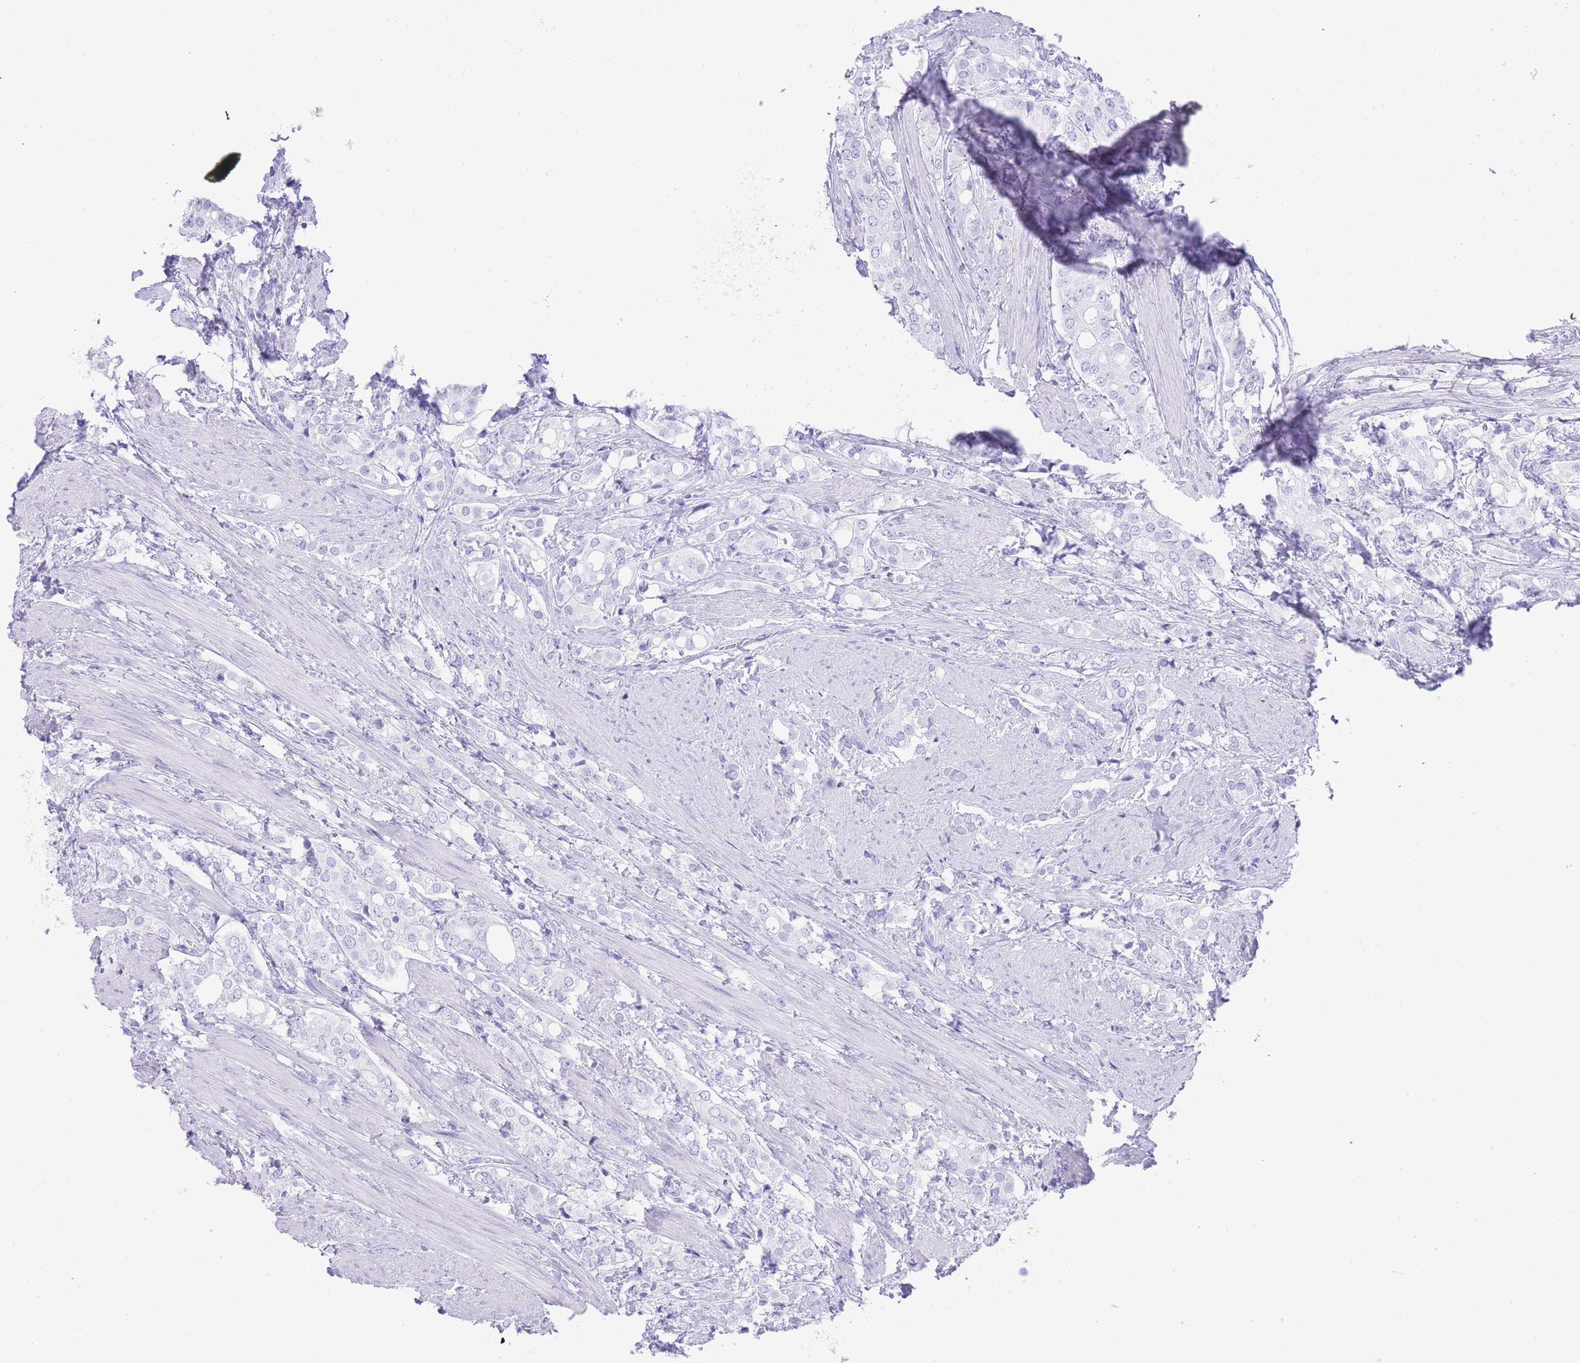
{"staining": {"intensity": "negative", "quantity": "none", "location": "none"}, "tissue": "prostate cancer", "cell_type": "Tumor cells", "image_type": "cancer", "snomed": [{"axis": "morphology", "description": "Adenocarcinoma, High grade"}, {"axis": "topography", "description": "Prostate"}], "caption": "The micrograph displays no staining of tumor cells in prostate cancer. (Brightfield microscopy of DAB immunohistochemistry at high magnification).", "gene": "ELOA2", "patient": {"sex": "male", "age": 71}}